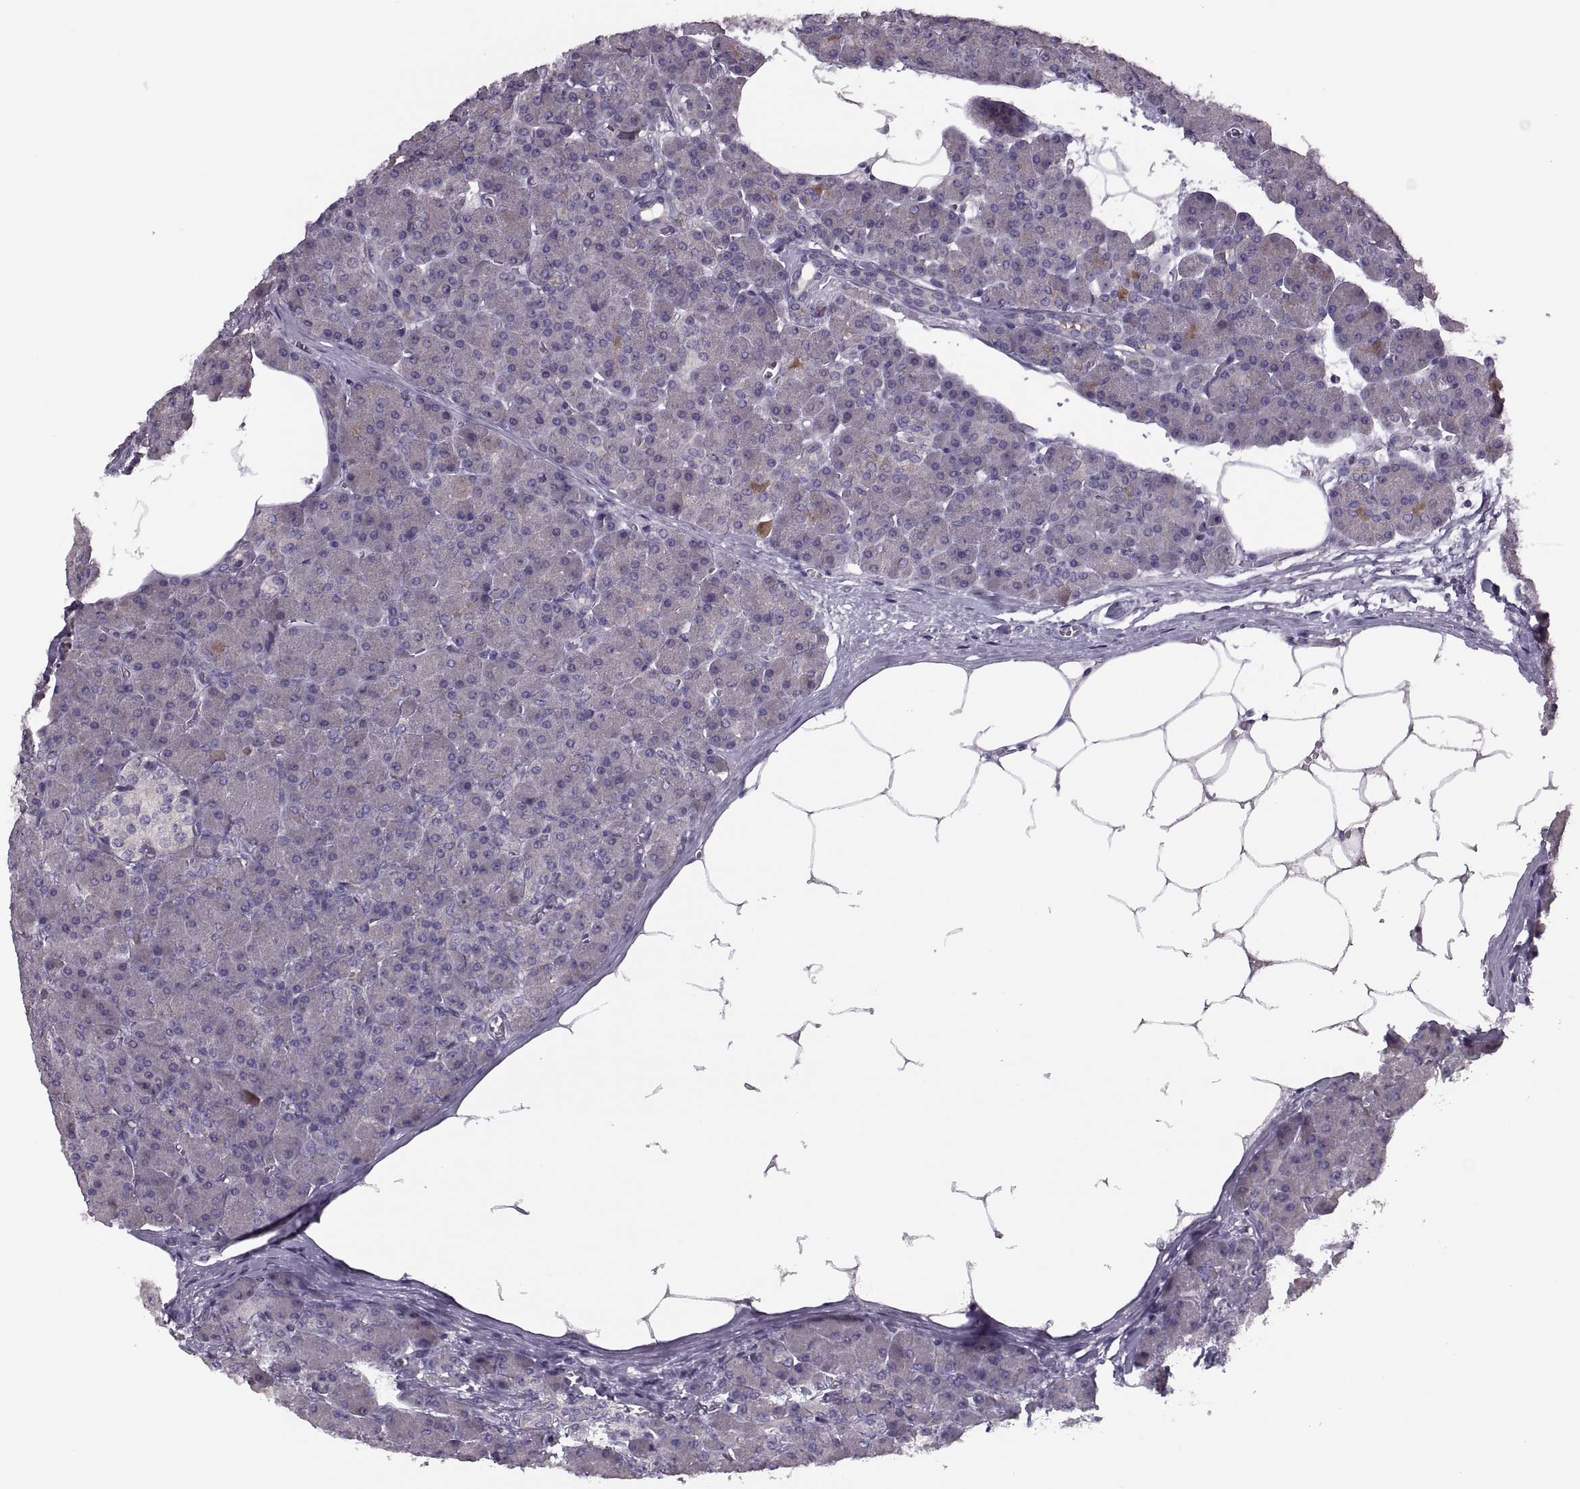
{"staining": {"intensity": "negative", "quantity": "none", "location": "none"}, "tissue": "pancreas", "cell_type": "Exocrine glandular cells", "image_type": "normal", "snomed": [{"axis": "morphology", "description": "Normal tissue, NOS"}, {"axis": "topography", "description": "Pancreas"}], "caption": "Pancreas stained for a protein using immunohistochemistry reveals no expression exocrine glandular cells.", "gene": "PRSS54", "patient": {"sex": "female", "age": 45}}